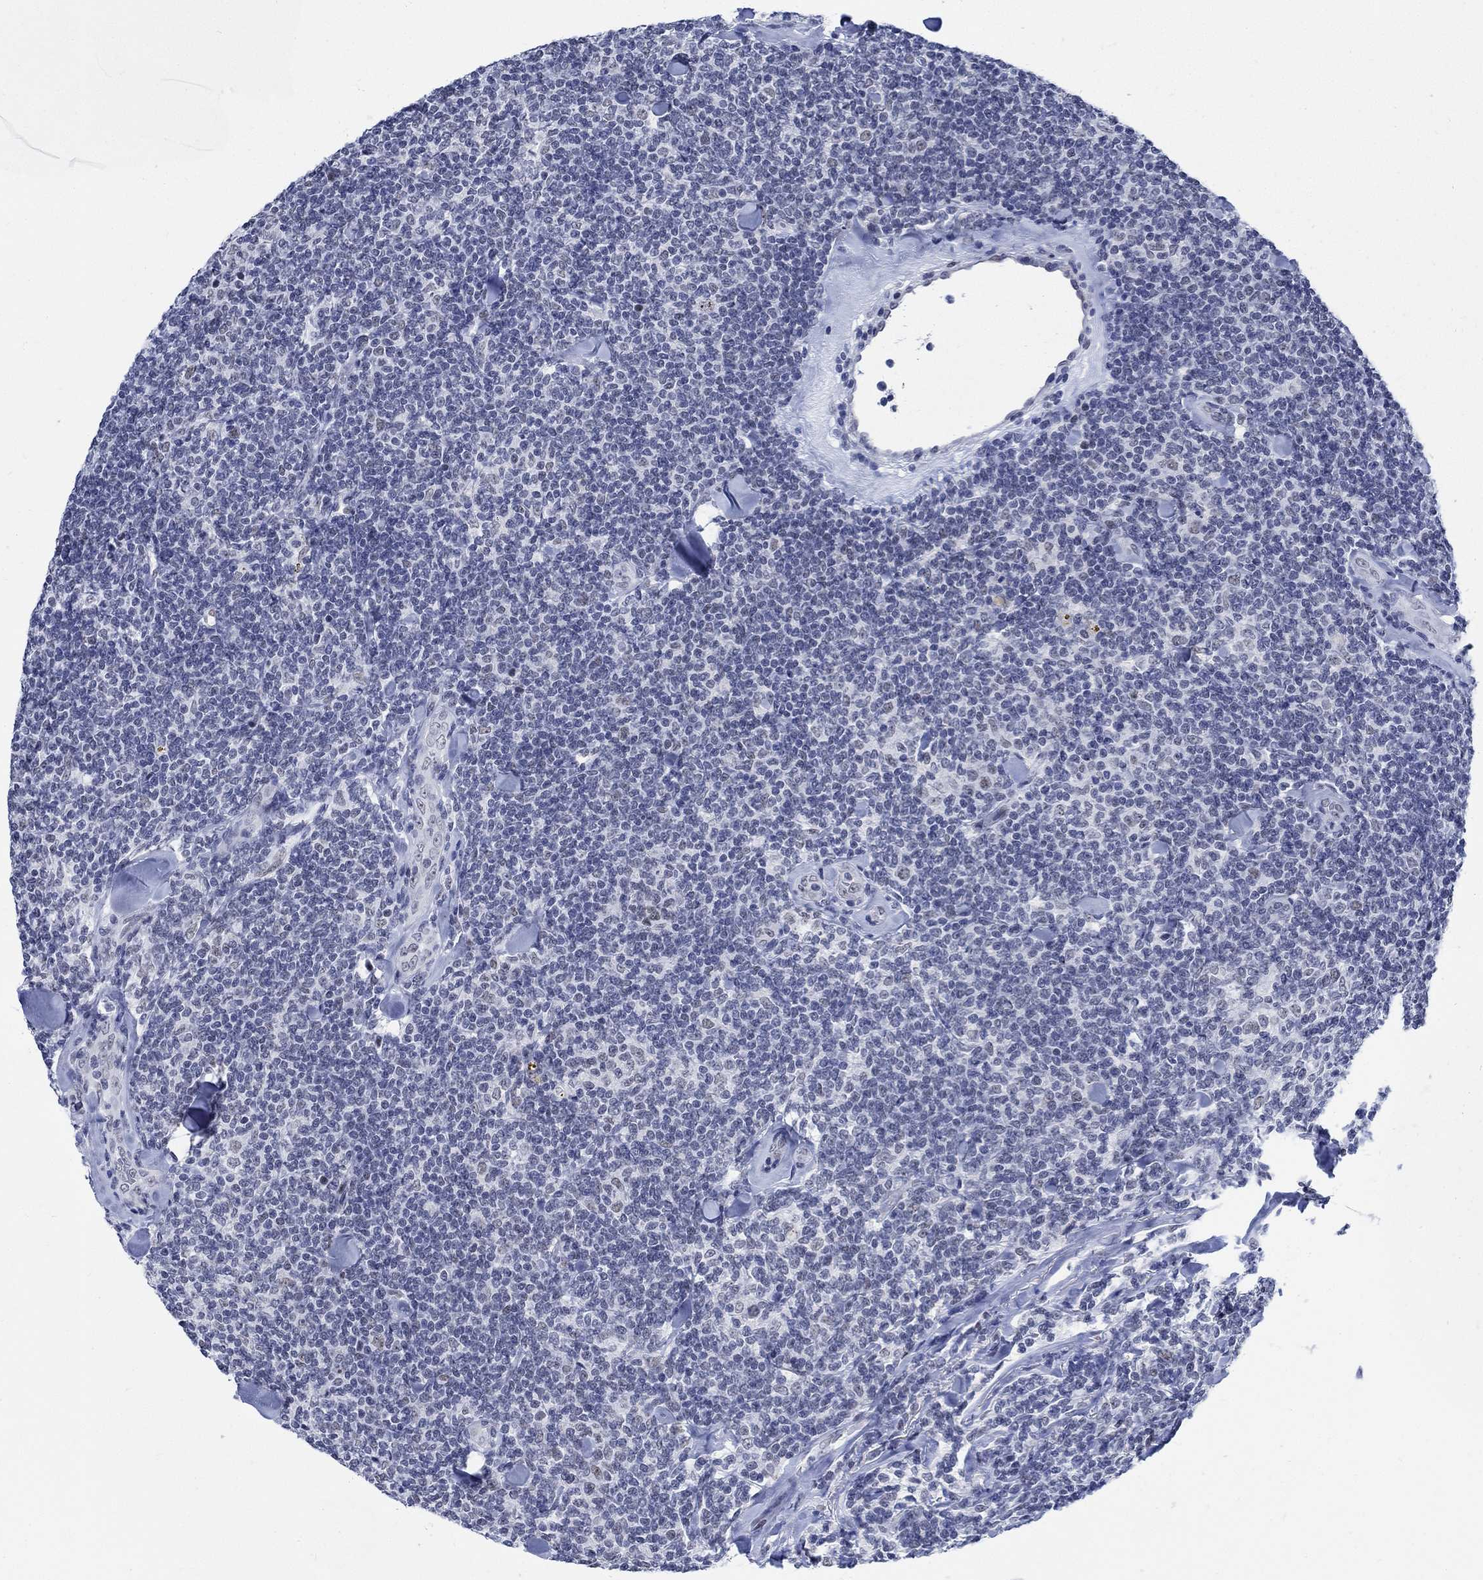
{"staining": {"intensity": "negative", "quantity": "none", "location": "none"}, "tissue": "lymphoma", "cell_type": "Tumor cells", "image_type": "cancer", "snomed": [{"axis": "morphology", "description": "Malignant lymphoma, non-Hodgkin's type, Low grade"}, {"axis": "topography", "description": "Lymph node"}], "caption": "This is a image of immunohistochemistry staining of lymphoma, which shows no expression in tumor cells.", "gene": "DLK1", "patient": {"sex": "female", "age": 56}}